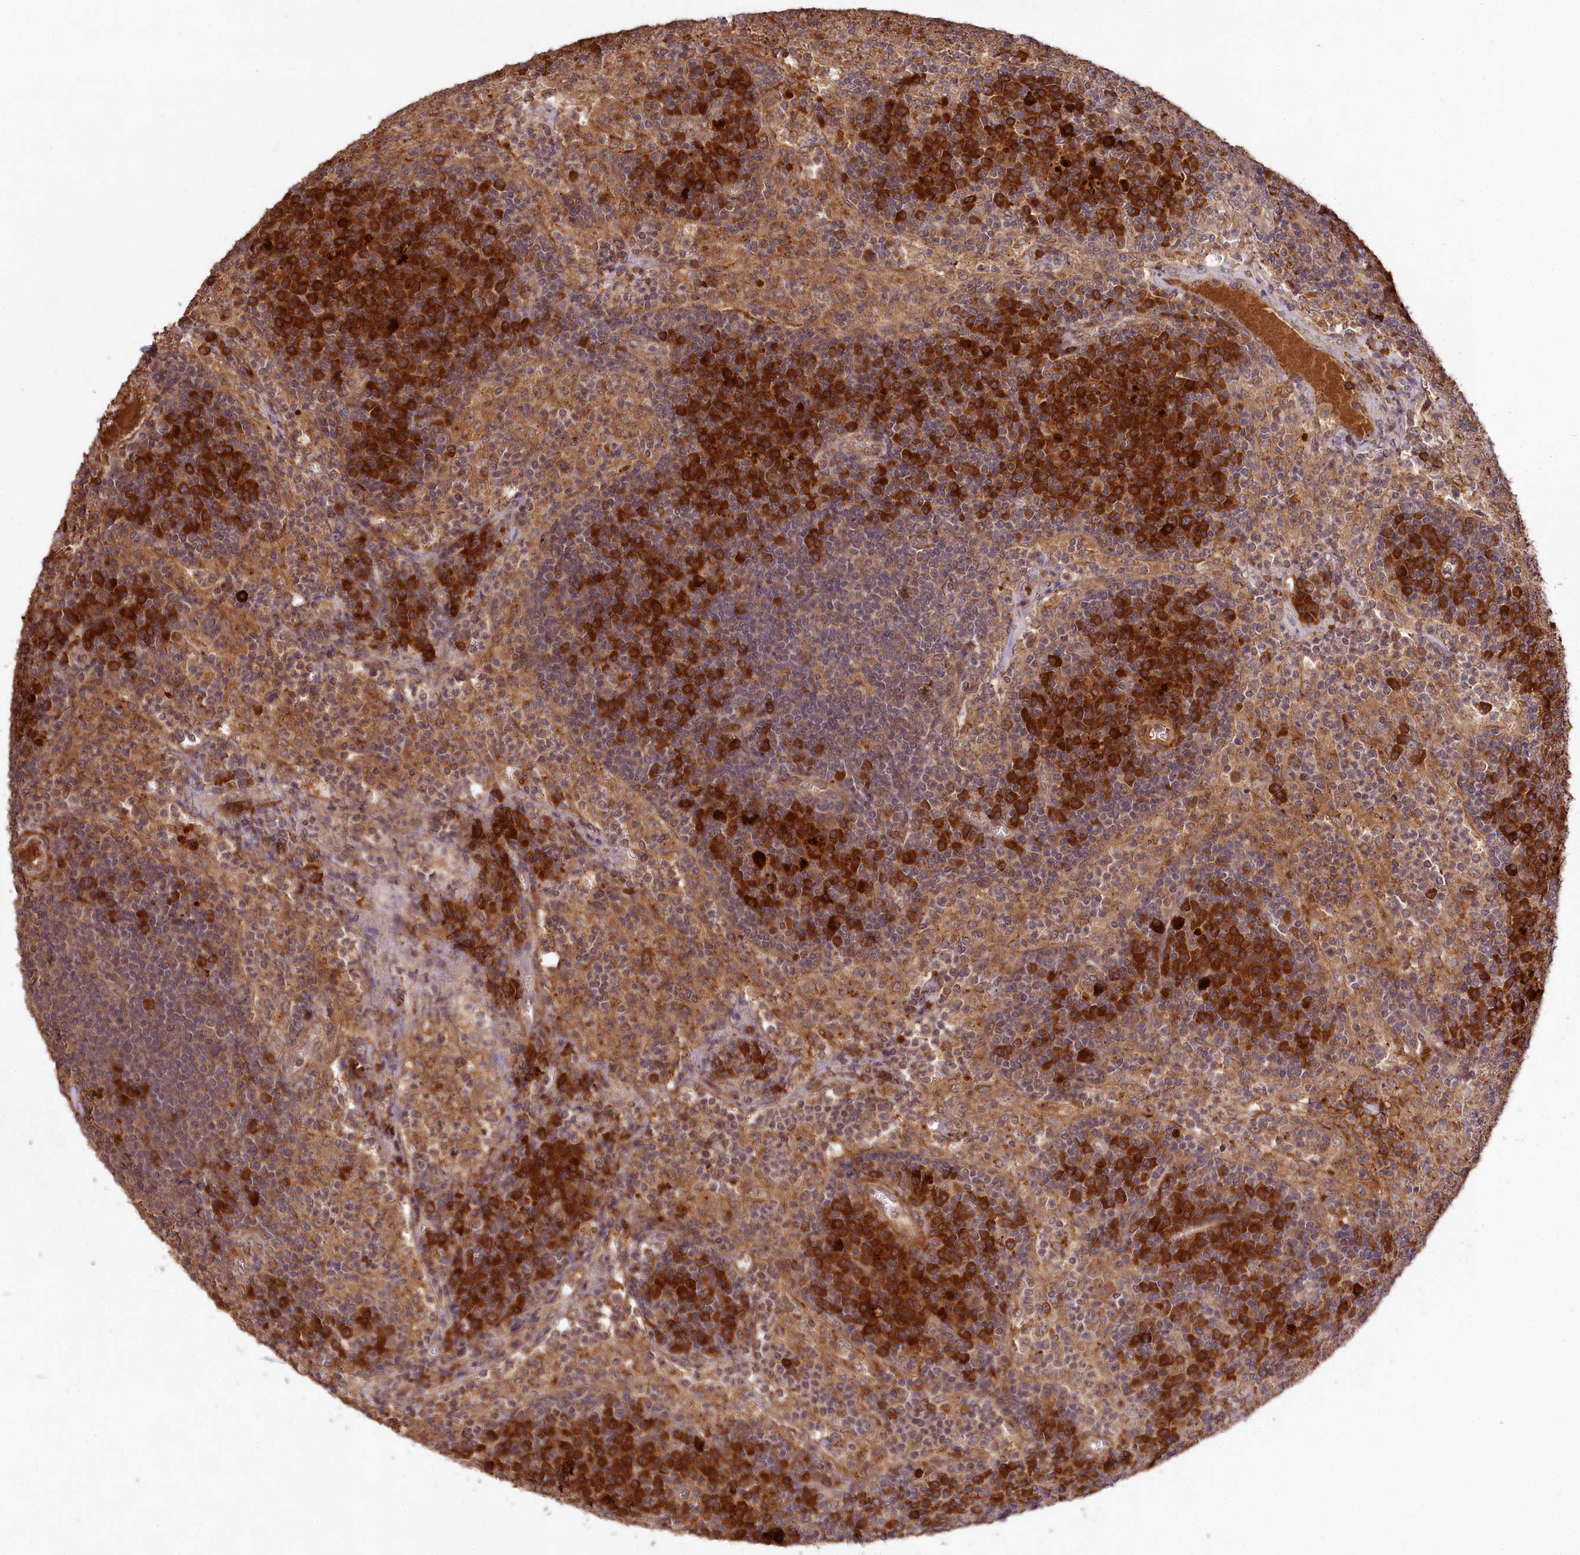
{"staining": {"intensity": "moderate", "quantity": ">75%", "location": "cytoplasmic/membranous"}, "tissue": "lymph node", "cell_type": "Germinal center cells", "image_type": "normal", "snomed": [{"axis": "morphology", "description": "Normal tissue, NOS"}, {"axis": "topography", "description": "Lymph node"}], "caption": "A brown stain highlights moderate cytoplasmic/membranous staining of a protein in germinal center cells of unremarkable lymph node.", "gene": "MCF2L2", "patient": {"sex": "female", "age": 70}}